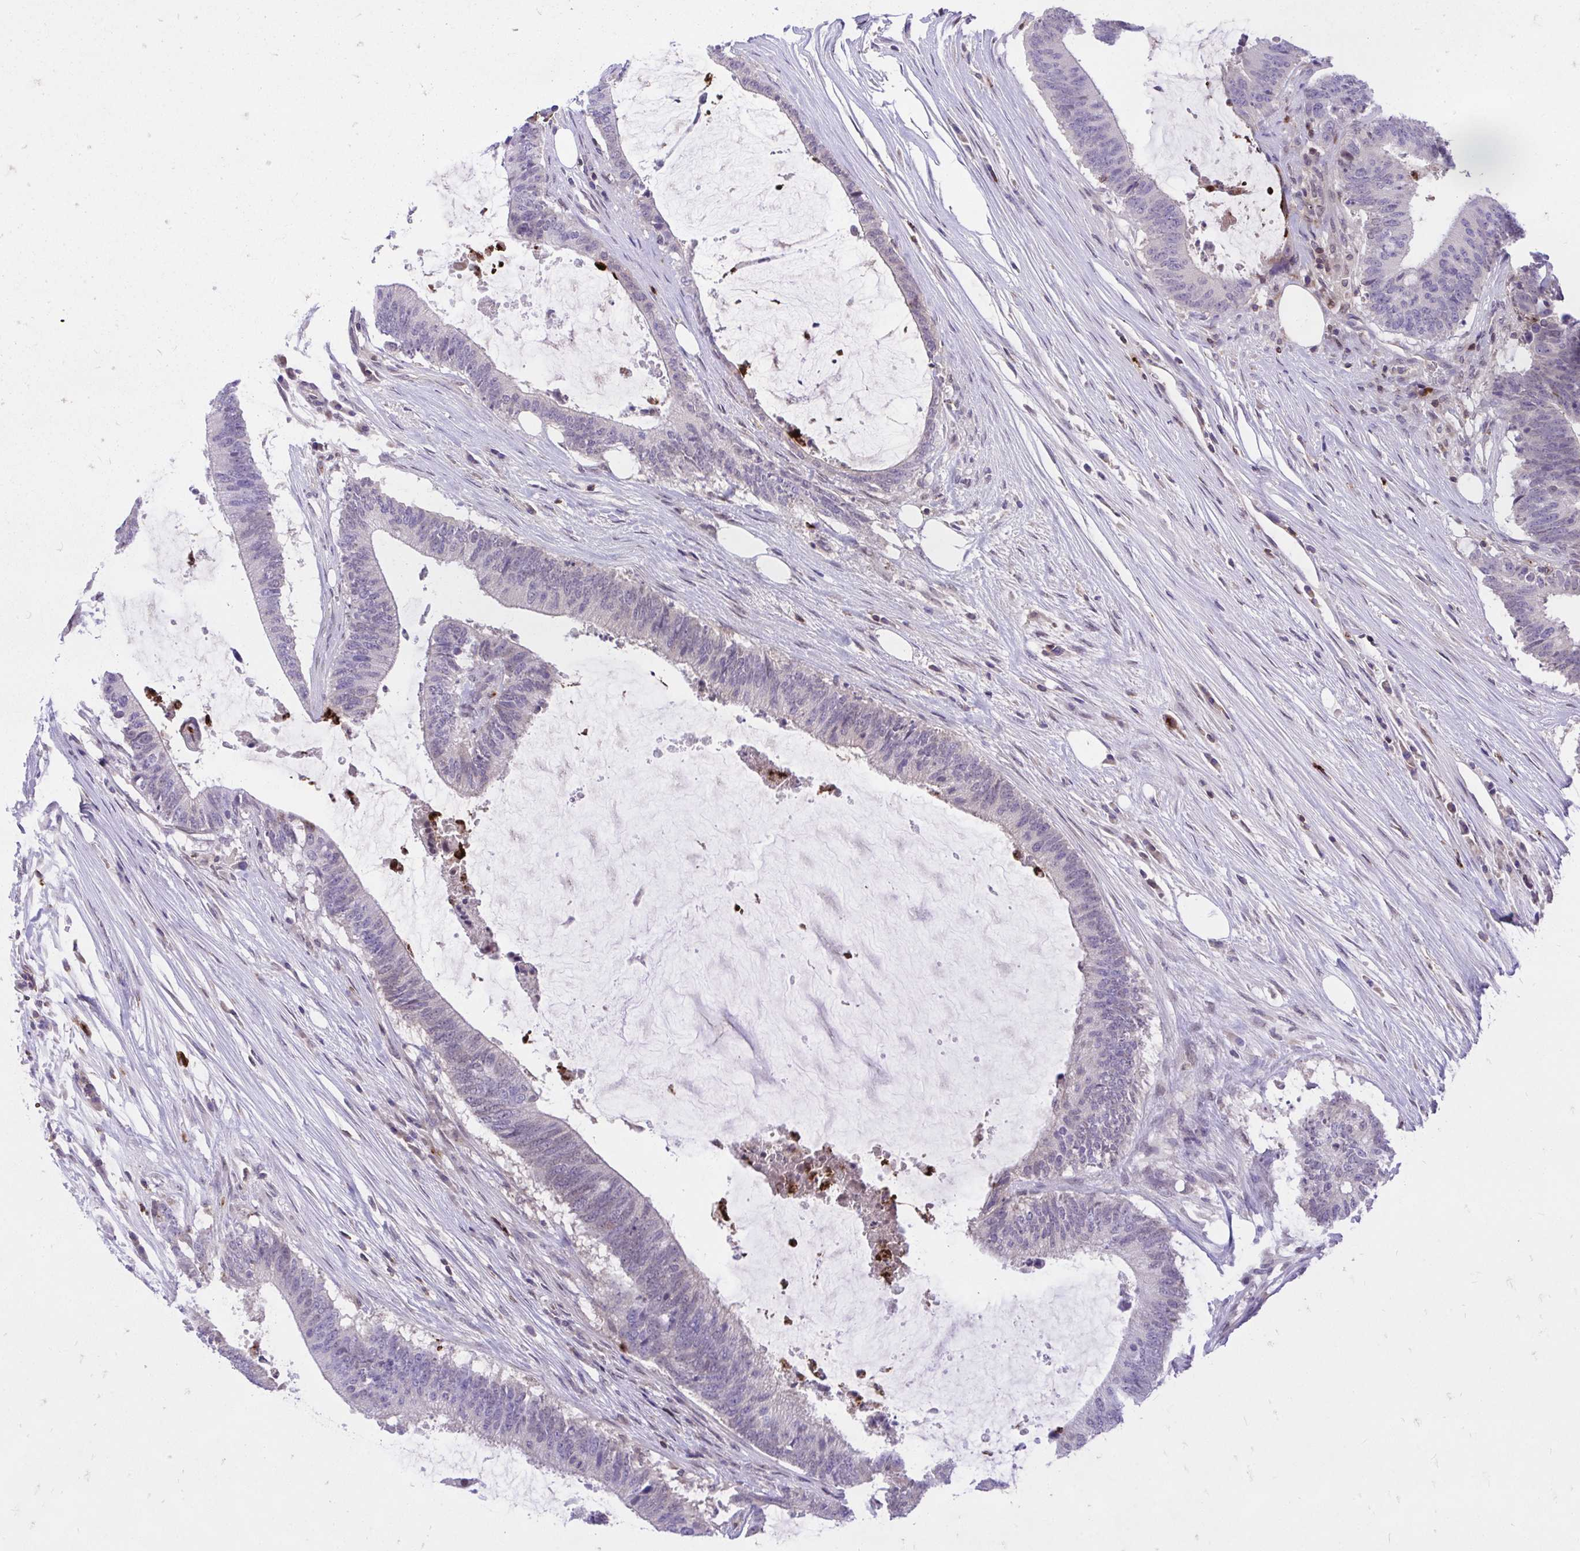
{"staining": {"intensity": "negative", "quantity": "none", "location": "none"}, "tissue": "colorectal cancer", "cell_type": "Tumor cells", "image_type": "cancer", "snomed": [{"axis": "morphology", "description": "Adenocarcinoma, NOS"}, {"axis": "topography", "description": "Colon"}], "caption": "Photomicrograph shows no significant protein staining in tumor cells of colorectal cancer (adenocarcinoma). (DAB (3,3'-diaminobenzidine) IHC visualized using brightfield microscopy, high magnification).", "gene": "CXCL8", "patient": {"sex": "female", "age": 43}}